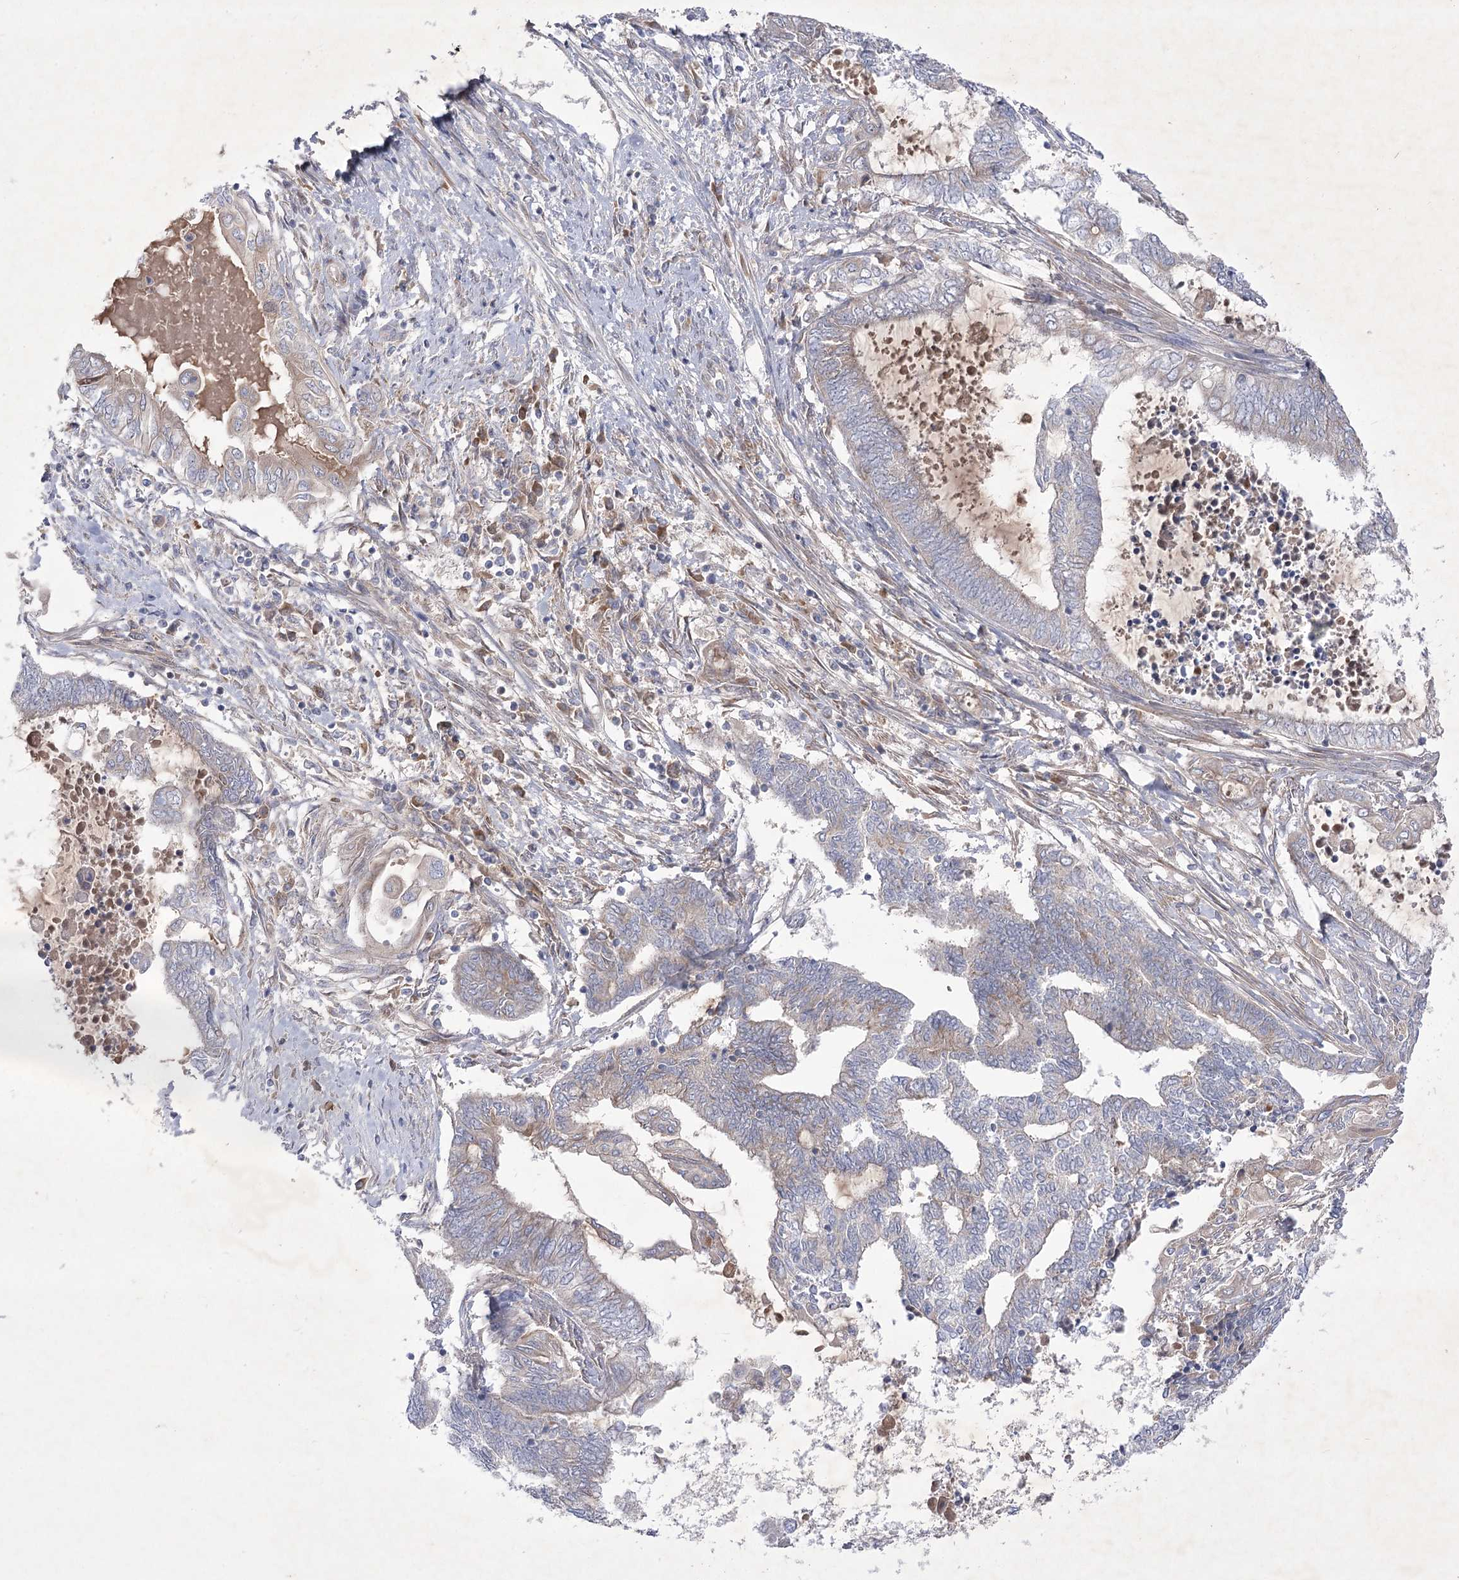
{"staining": {"intensity": "negative", "quantity": "none", "location": "none"}, "tissue": "endometrial cancer", "cell_type": "Tumor cells", "image_type": "cancer", "snomed": [{"axis": "morphology", "description": "Adenocarcinoma, NOS"}, {"axis": "topography", "description": "Uterus"}, {"axis": "topography", "description": "Endometrium"}], "caption": "Endometrial cancer stained for a protein using IHC displays no expression tumor cells.", "gene": "GBF1", "patient": {"sex": "female", "age": 70}}